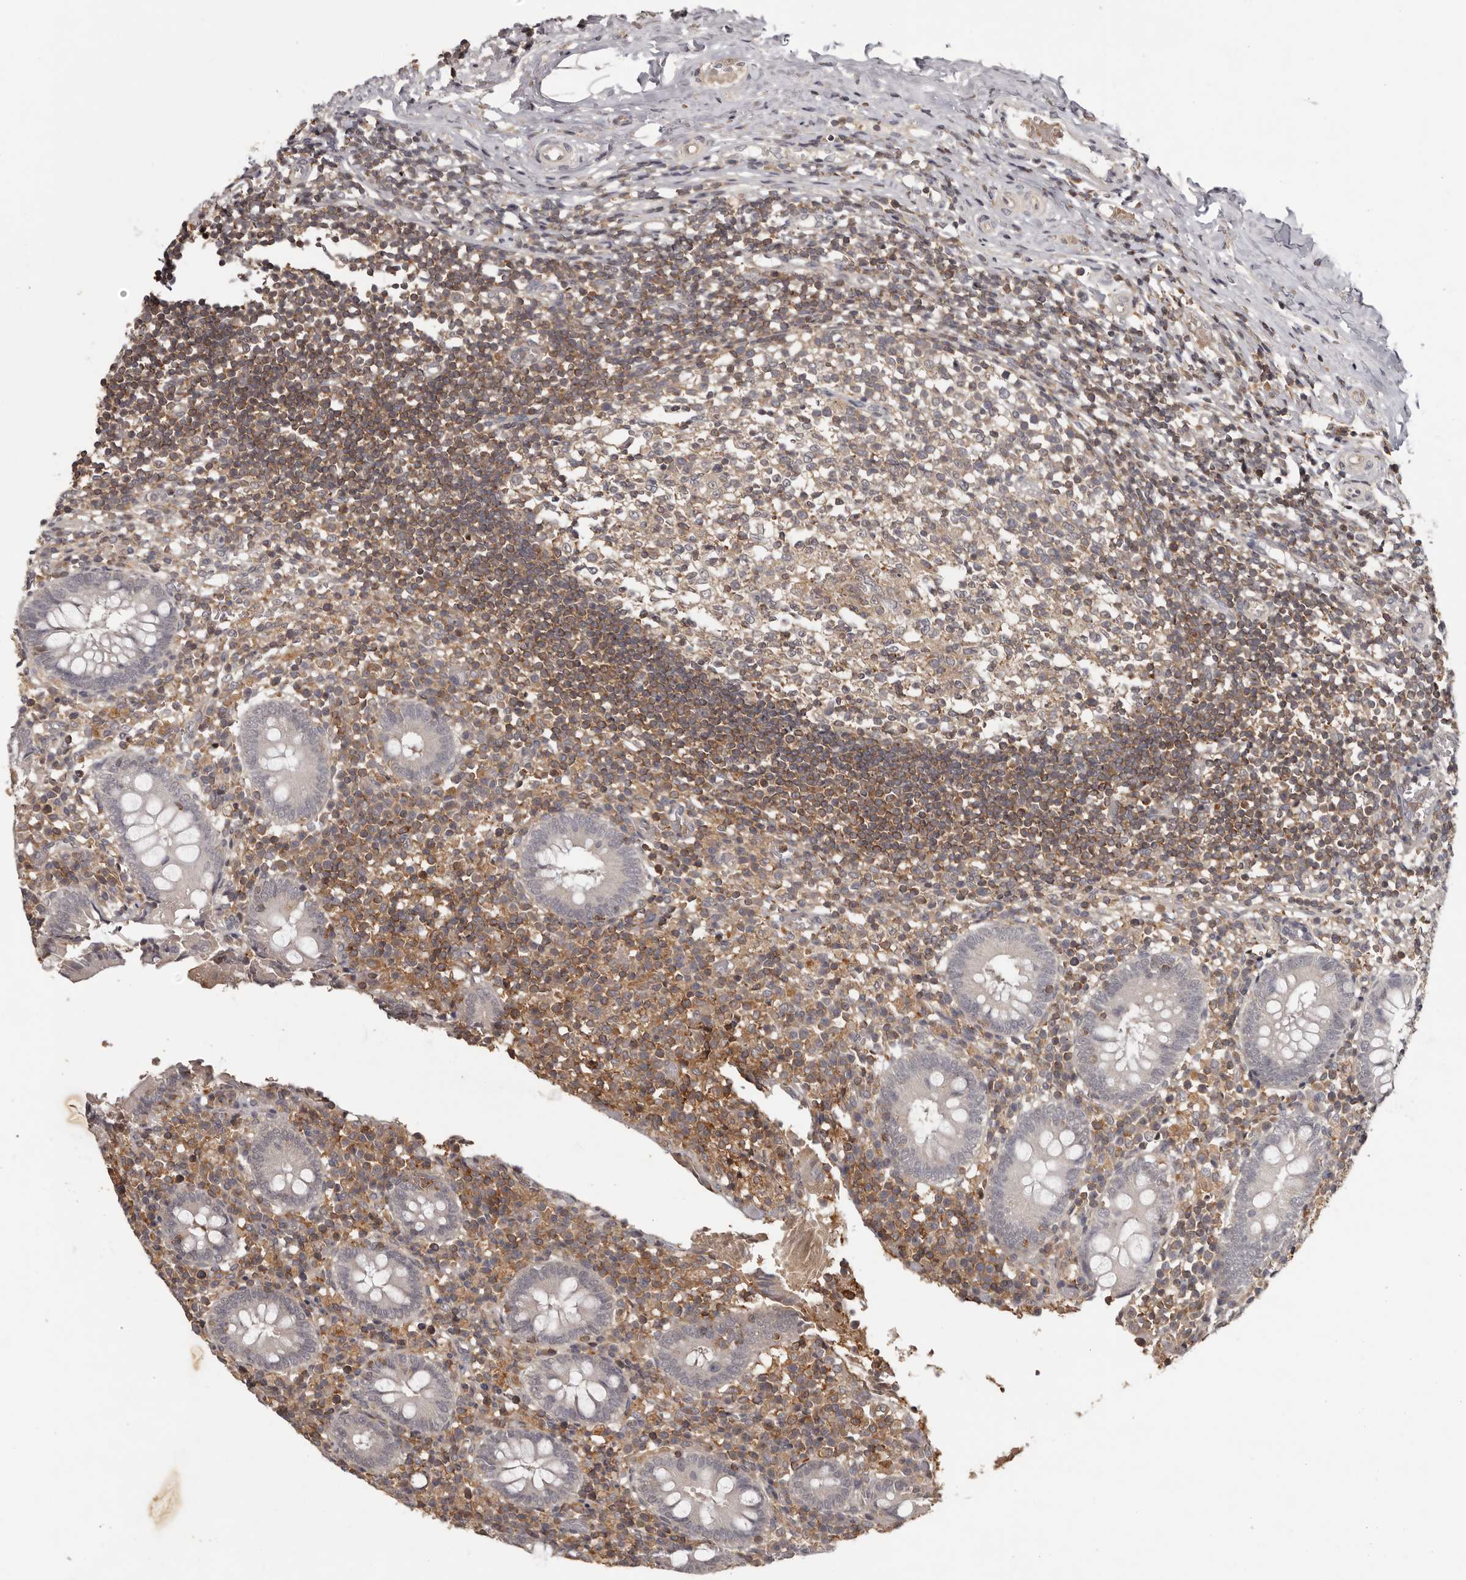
{"staining": {"intensity": "negative", "quantity": "none", "location": "none"}, "tissue": "appendix", "cell_type": "Glandular cells", "image_type": "normal", "snomed": [{"axis": "morphology", "description": "Normal tissue, NOS"}, {"axis": "topography", "description": "Appendix"}], "caption": "Immunohistochemistry histopathology image of benign appendix: human appendix stained with DAB (3,3'-diaminobenzidine) displays no significant protein expression in glandular cells.", "gene": "ANKRD44", "patient": {"sex": "female", "age": 17}}